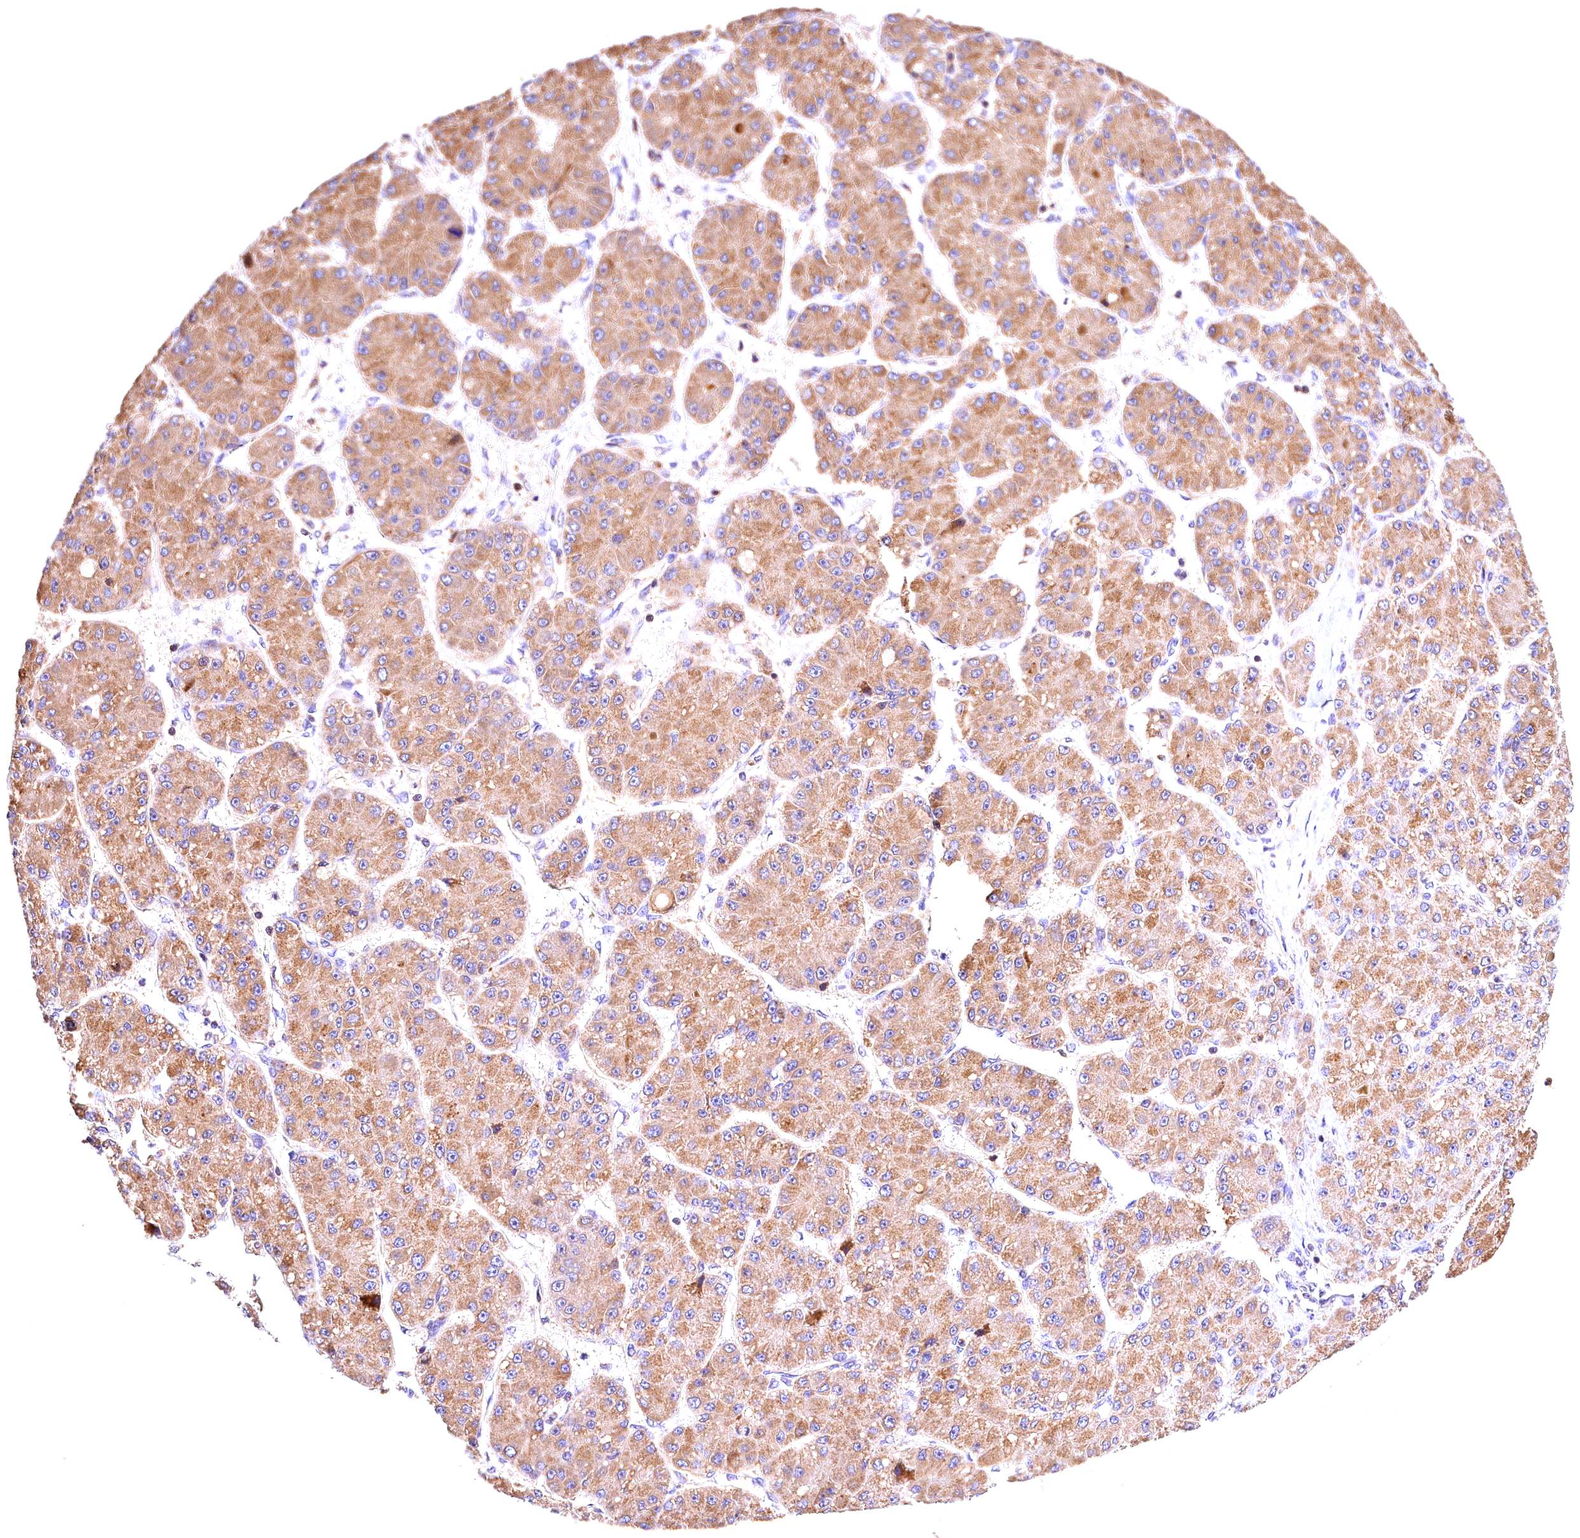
{"staining": {"intensity": "moderate", "quantity": ">75%", "location": "cytoplasmic/membranous"}, "tissue": "liver cancer", "cell_type": "Tumor cells", "image_type": "cancer", "snomed": [{"axis": "morphology", "description": "Carcinoma, Hepatocellular, NOS"}, {"axis": "topography", "description": "Liver"}], "caption": "The histopathology image reveals staining of liver hepatocellular carcinoma, revealing moderate cytoplasmic/membranous protein positivity (brown color) within tumor cells. (Stains: DAB in brown, nuclei in blue, Microscopy: brightfield microscopy at high magnification).", "gene": "KPTN", "patient": {"sex": "male", "age": 67}}